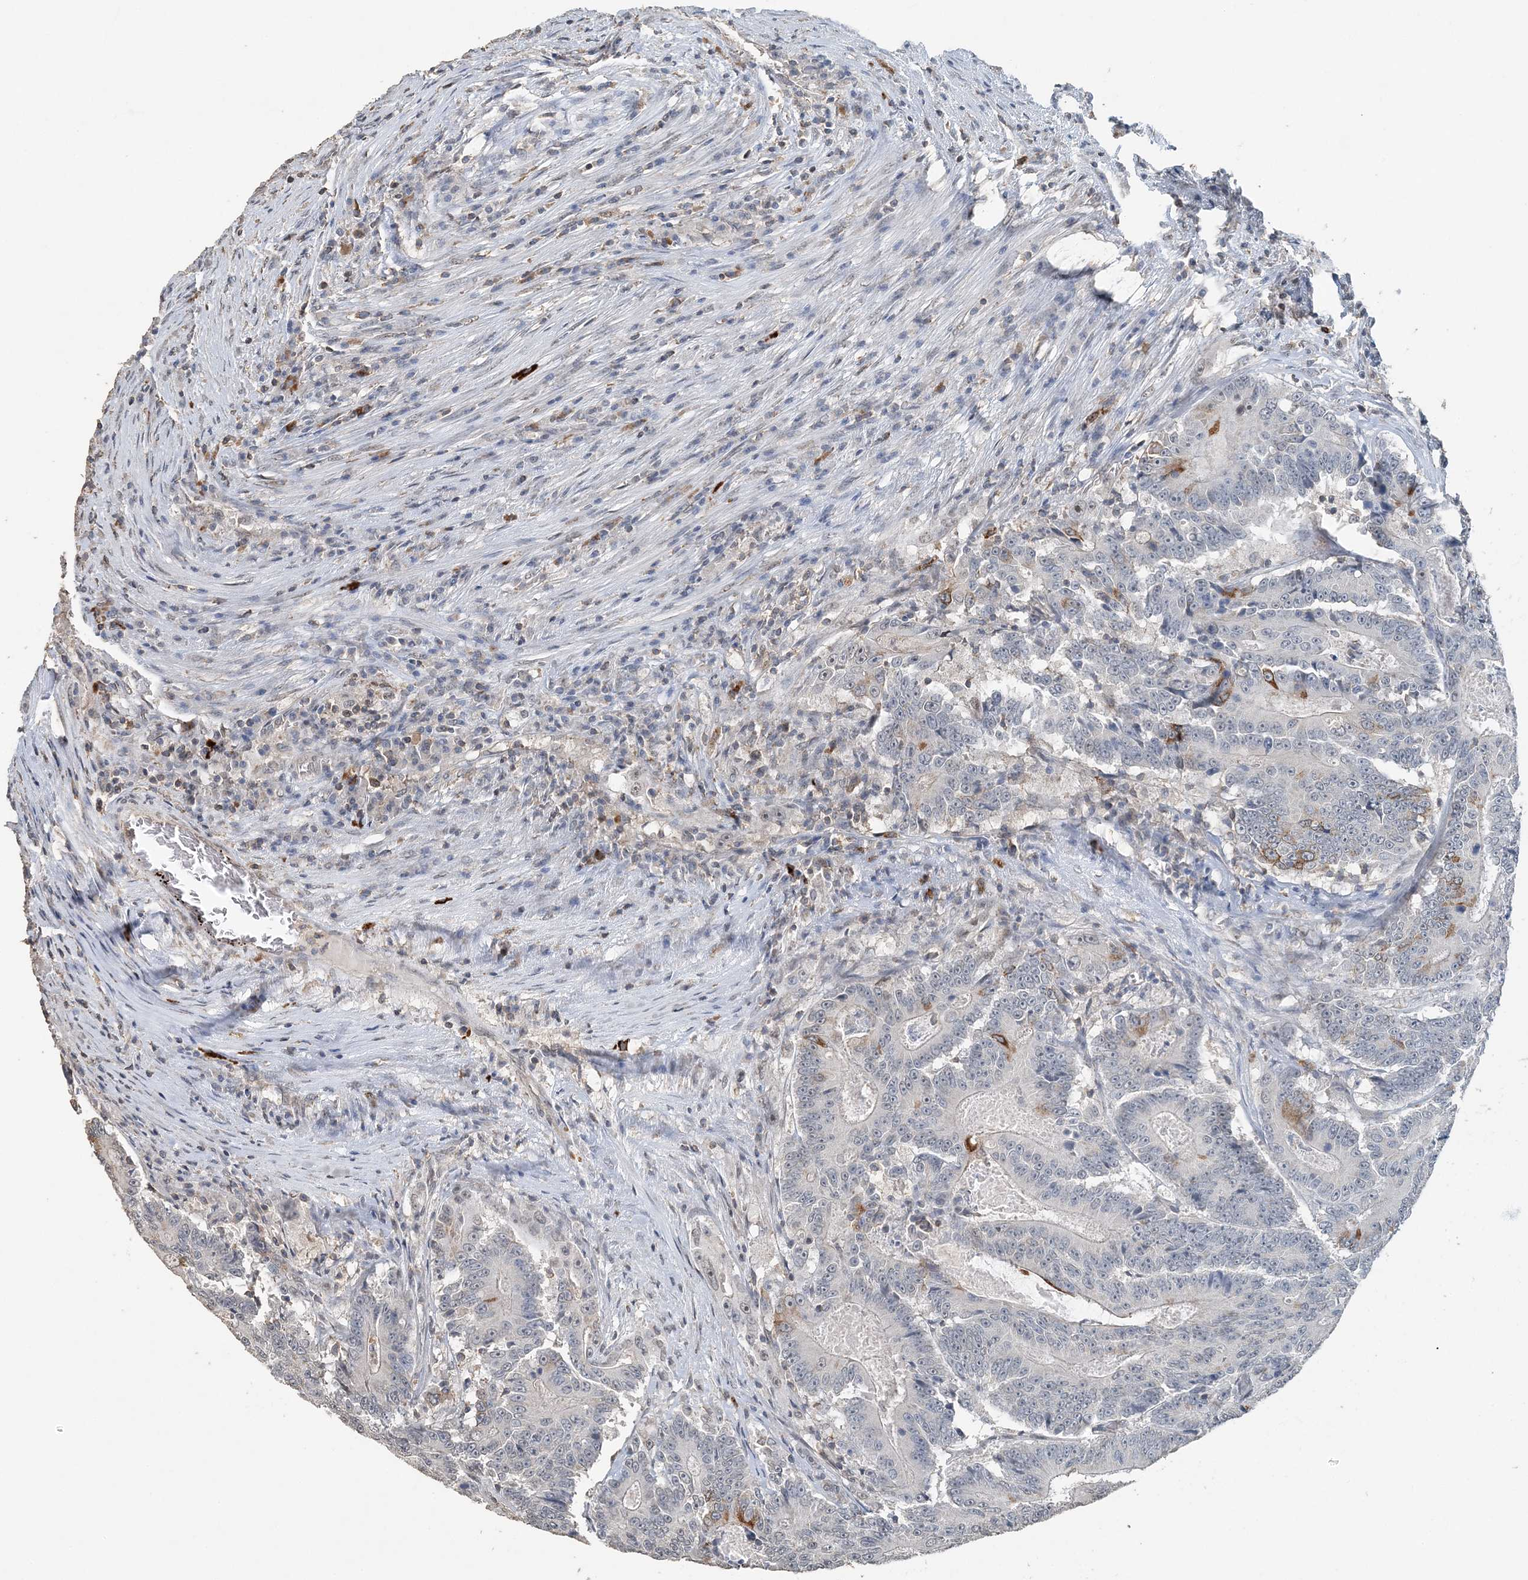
{"staining": {"intensity": "negative", "quantity": "none", "location": "none"}, "tissue": "colorectal cancer", "cell_type": "Tumor cells", "image_type": "cancer", "snomed": [{"axis": "morphology", "description": "Adenocarcinoma, NOS"}, {"axis": "topography", "description": "Colon"}], "caption": "The photomicrograph exhibits no significant positivity in tumor cells of colorectal cancer (adenocarcinoma). (DAB (3,3'-diaminobenzidine) immunohistochemistry with hematoxylin counter stain).", "gene": "FAM110A", "patient": {"sex": "male", "age": 83}}